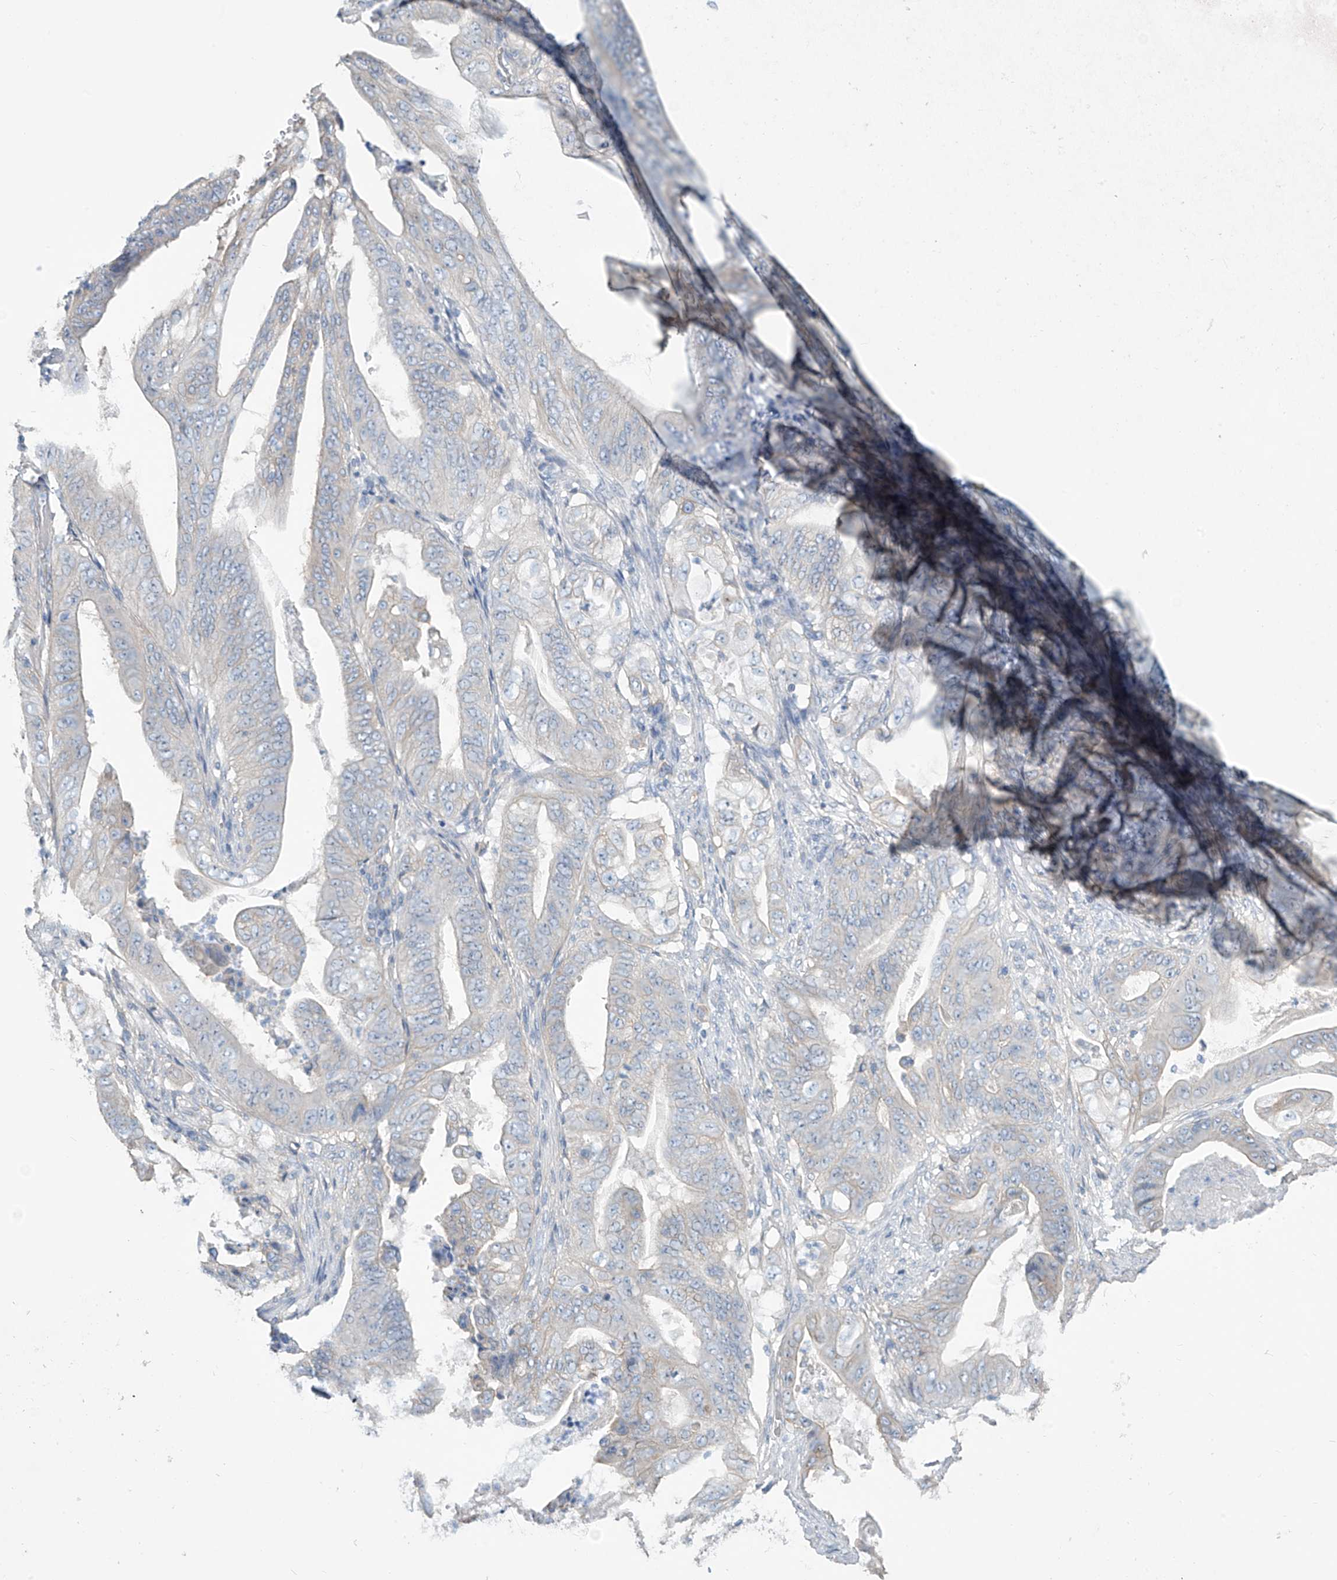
{"staining": {"intensity": "negative", "quantity": "none", "location": "none"}, "tissue": "stomach cancer", "cell_type": "Tumor cells", "image_type": "cancer", "snomed": [{"axis": "morphology", "description": "Adenocarcinoma, NOS"}, {"axis": "topography", "description": "Stomach"}], "caption": "Tumor cells are negative for brown protein staining in adenocarcinoma (stomach). The staining was performed using DAB to visualize the protein expression in brown, while the nuclei were stained in blue with hematoxylin (Magnification: 20x).", "gene": "ZNF846", "patient": {"sex": "female", "age": 73}}